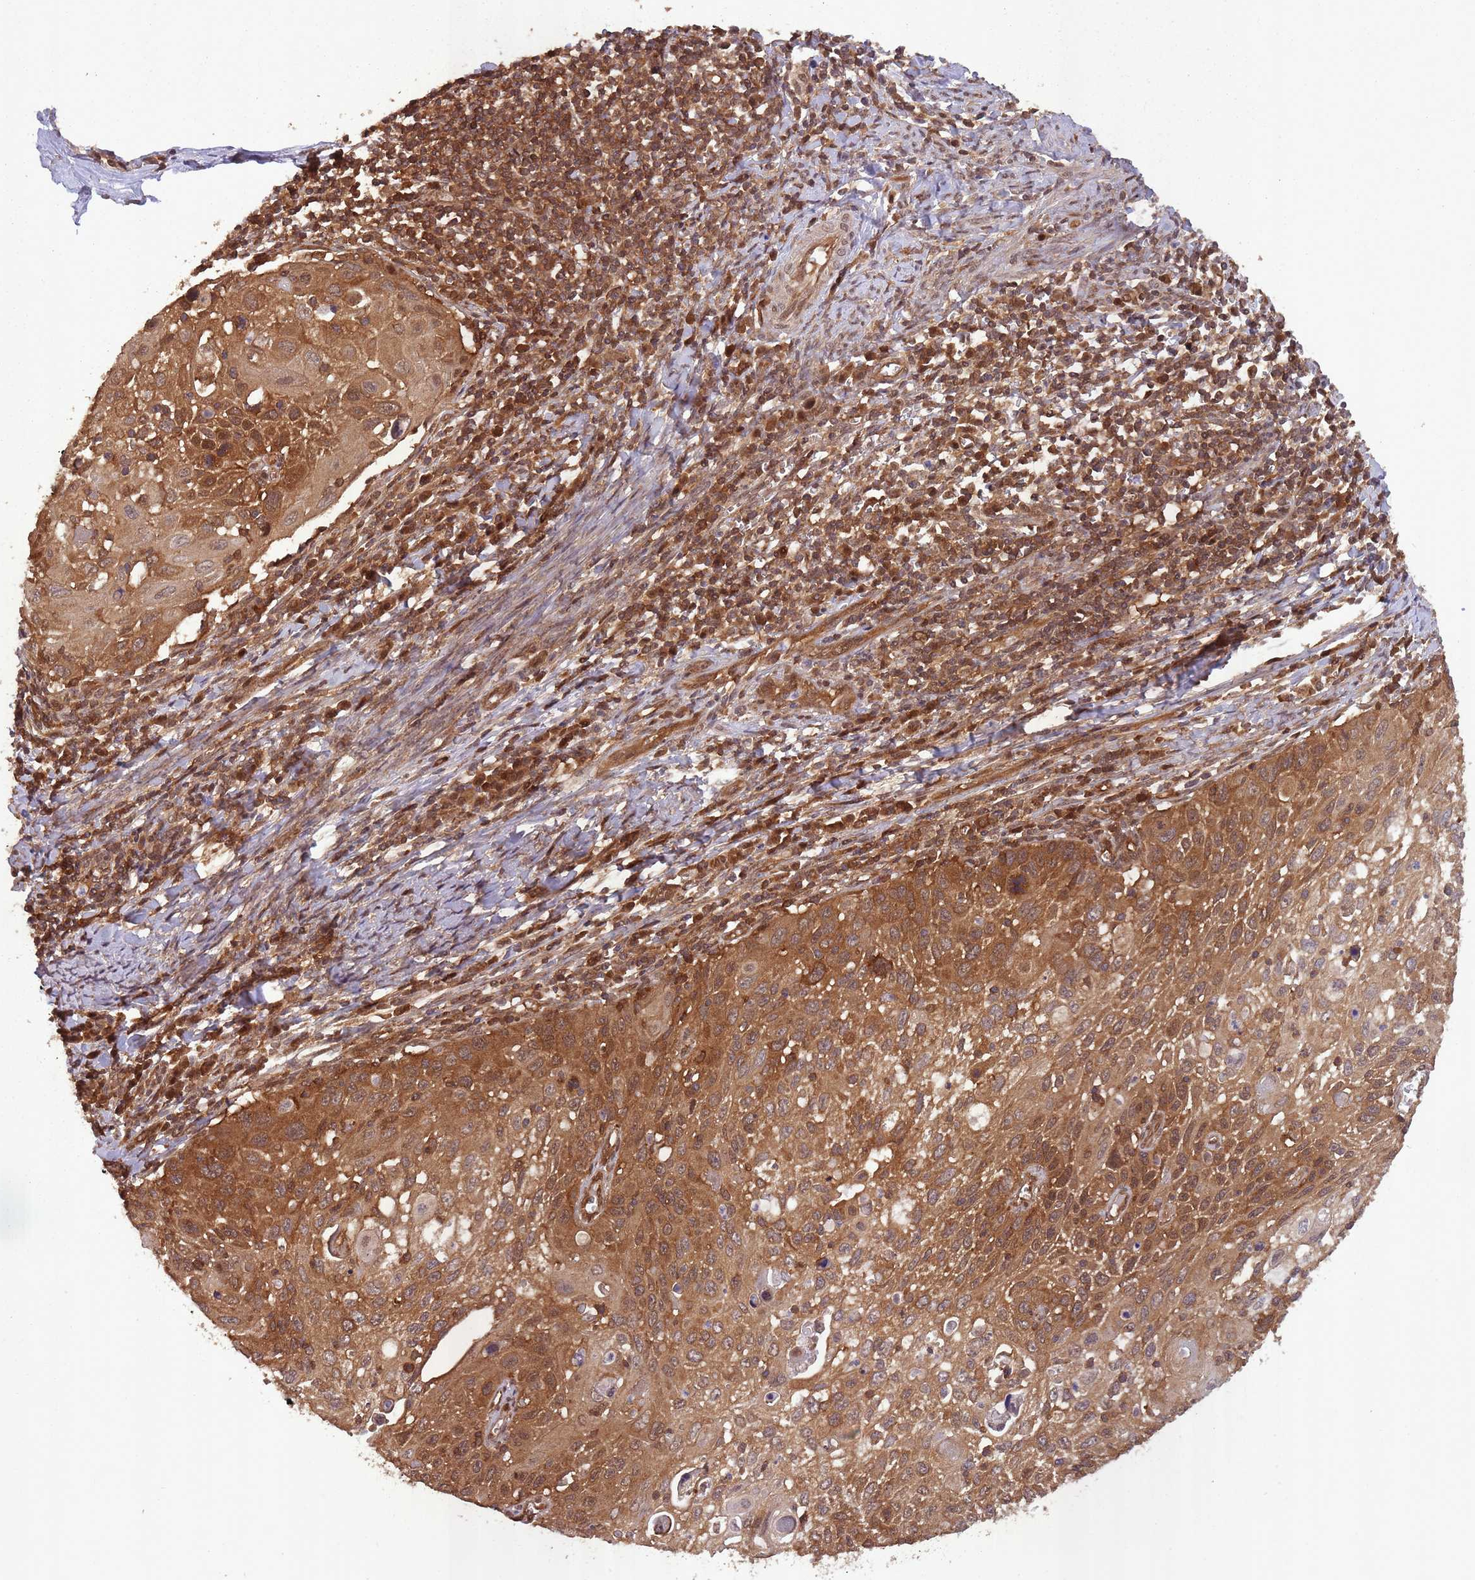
{"staining": {"intensity": "moderate", "quantity": ">75%", "location": "cytoplasmic/membranous"}, "tissue": "cervical cancer", "cell_type": "Tumor cells", "image_type": "cancer", "snomed": [{"axis": "morphology", "description": "Squamous cell carcinoma, NOS"}, {"axis": "topography", "description": "Cervix"}], "caption": "Immunohistochemical staining of cervical squamous cell carcinoma reveals moderate cytoplasmic/membranous protein positivity in about >75% of tumor cells.", "gene": "PPP6R3", "patient": {"sex": "female", "age": 70}}